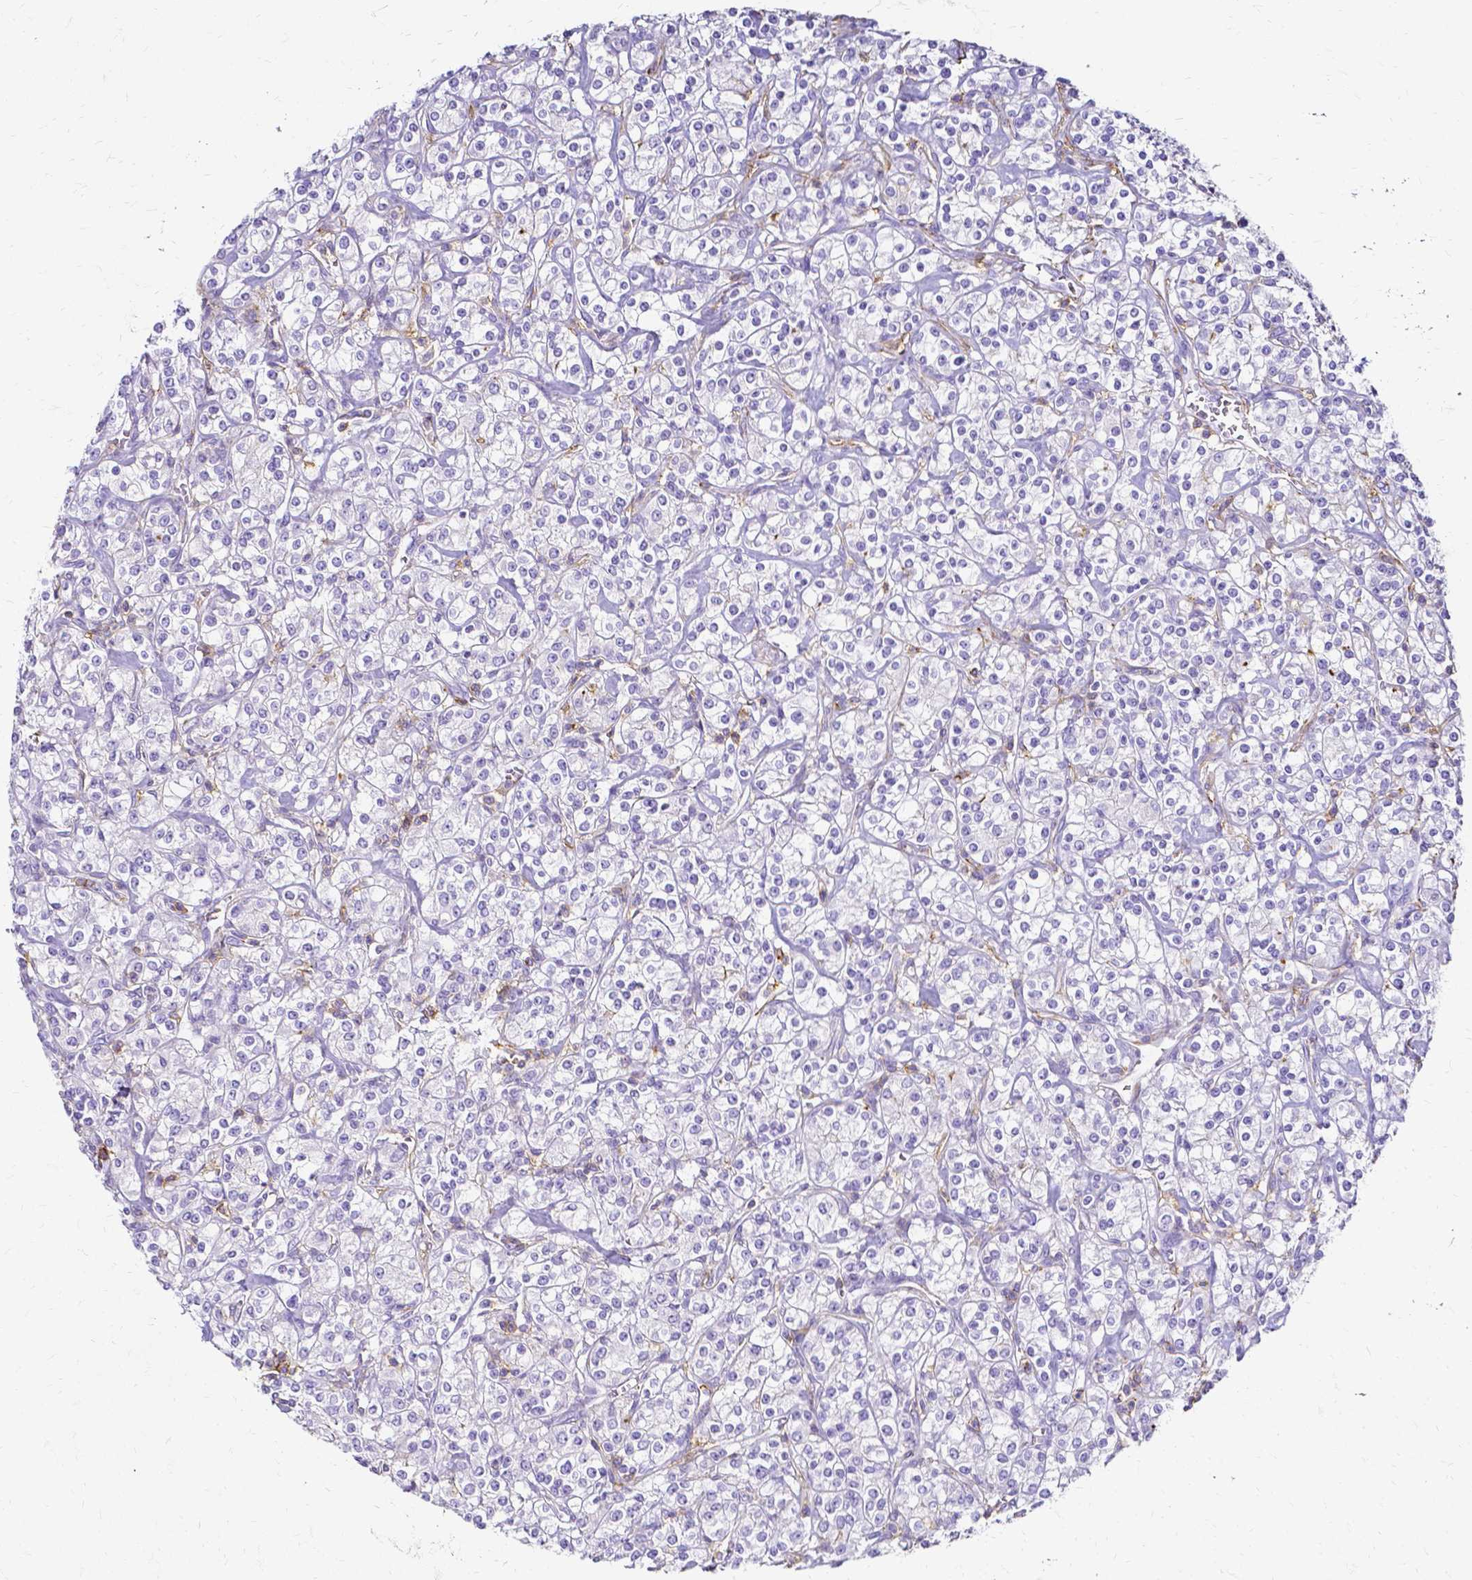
{"staining": {"intensity": "negative", "quantity": "none", "location": "none"}, "tissue": "renal cancer", "cell_type": "Tumor cells", "image_type": "cancer", "snomed": [{"axis": "morphology", "description": "Adenocarcinoma, NOS"}, {"axis": "topography", "description": "Kidney"}], "caption": "Renal cancer (adenocarcinoma) was stained to show a protein in brown. There is no significant expression in tumor cells. (DAB immunohistochemistry (IHC) visualized using brightfield microscopy, high magnification).", "gene": "HSPA12A", "patient": {"sex": "male", "age": 77}}